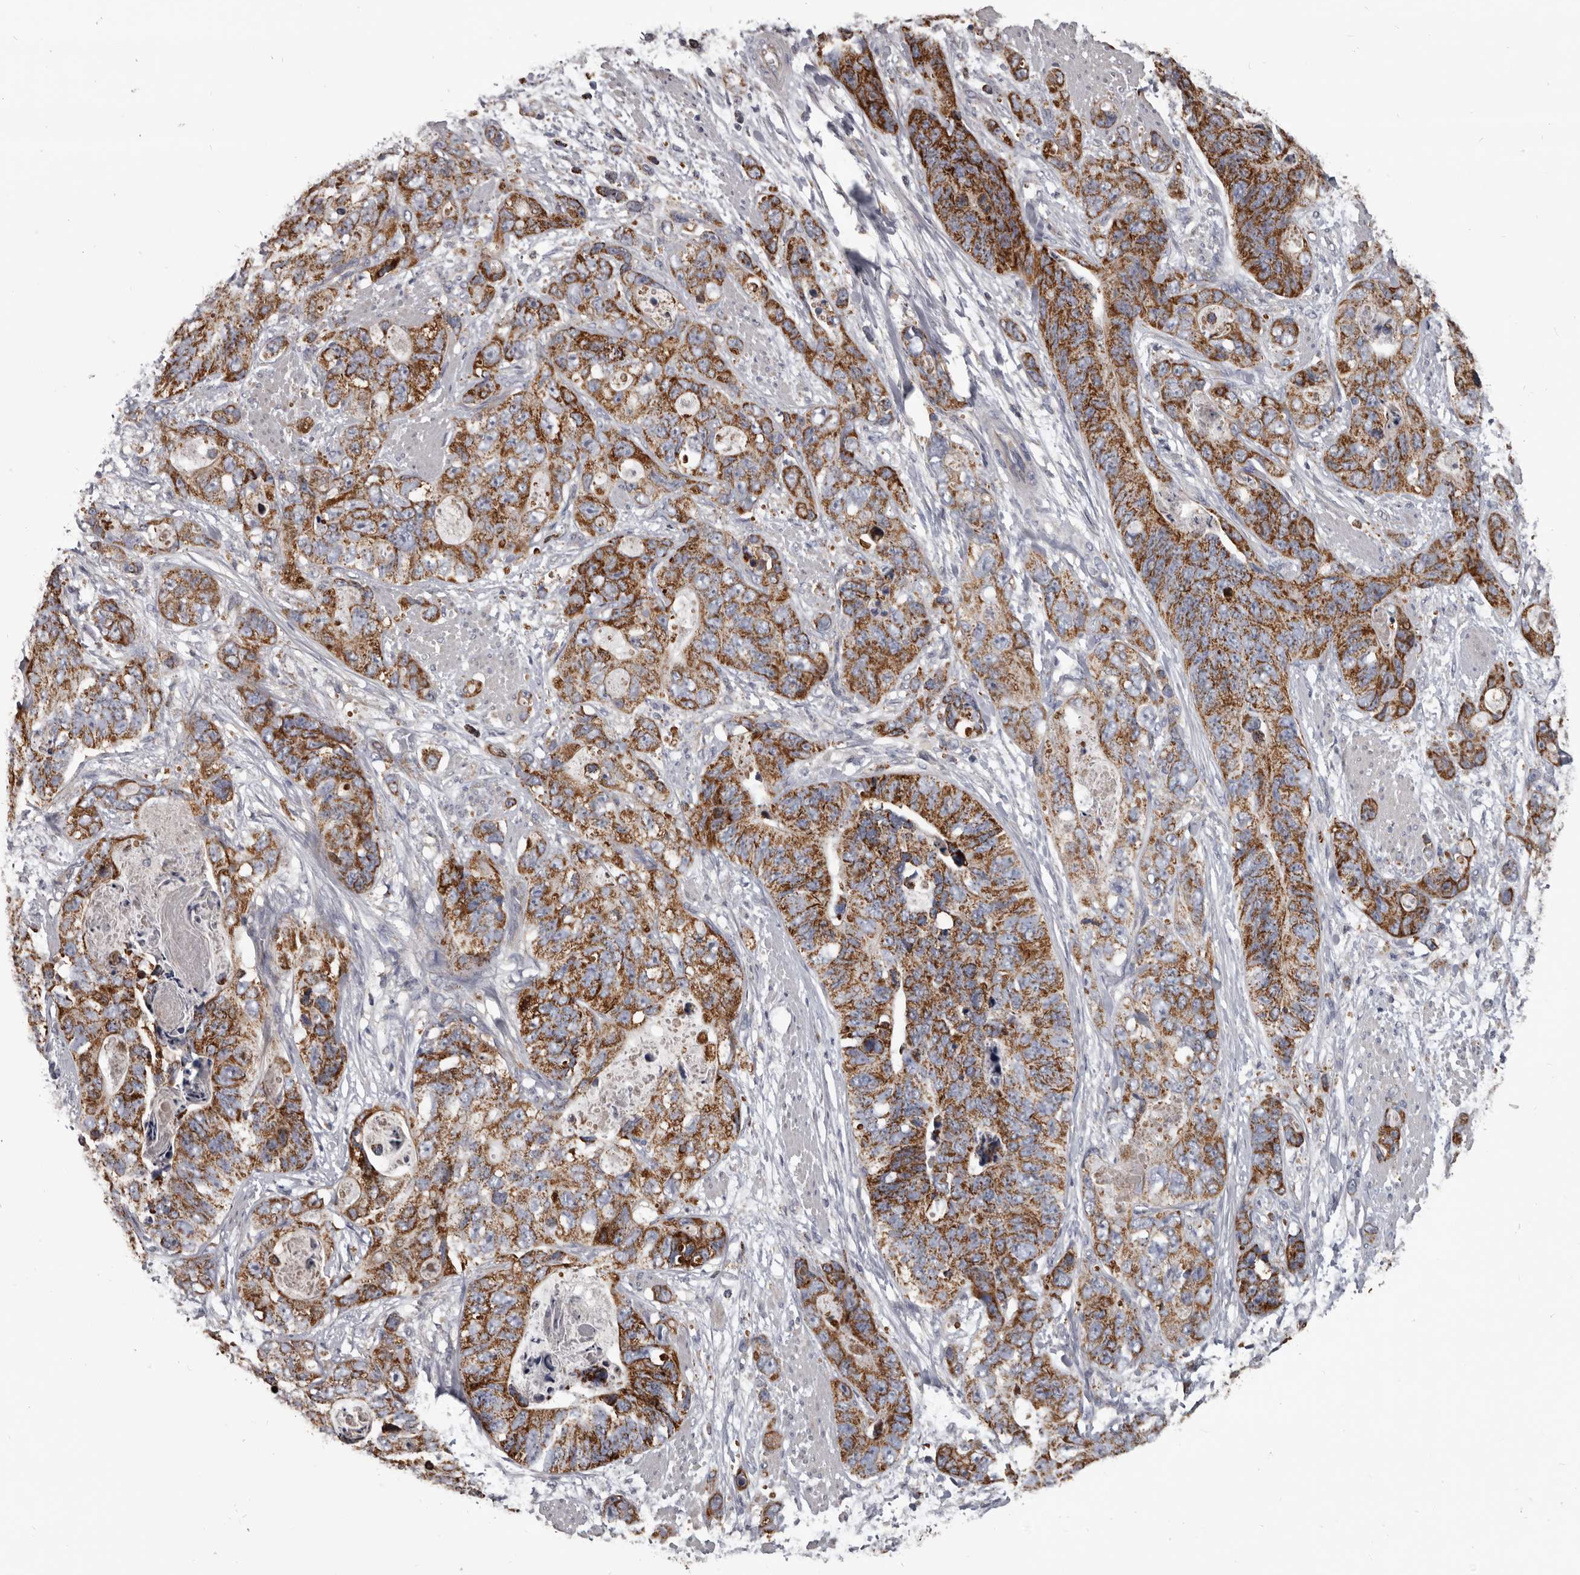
{"staining": {"intensity": "strong", "quantity": ">75%", "location": "cytoplasmic/membranous"}, "tissue": "stomach cancer", "cell_type": "Tumor cells", "image_type": "cancer", "snomed": [{"axis": "morphology", "description": "Adenocarcinoma, NOS"}, {"axis": "topography", "description": "Stomach"}], "caption": "A micrograph of human stomach cancer stained for a protein displays strong cytoplasmic/membranous brown staining in tumor cells. Using DAB (brown) and hematoxylin (blue) stains, captured at high magnification using brightfield microscopy.", "gene": "ALDH5A1", "patient": {"sex": "female", "age": 89}}